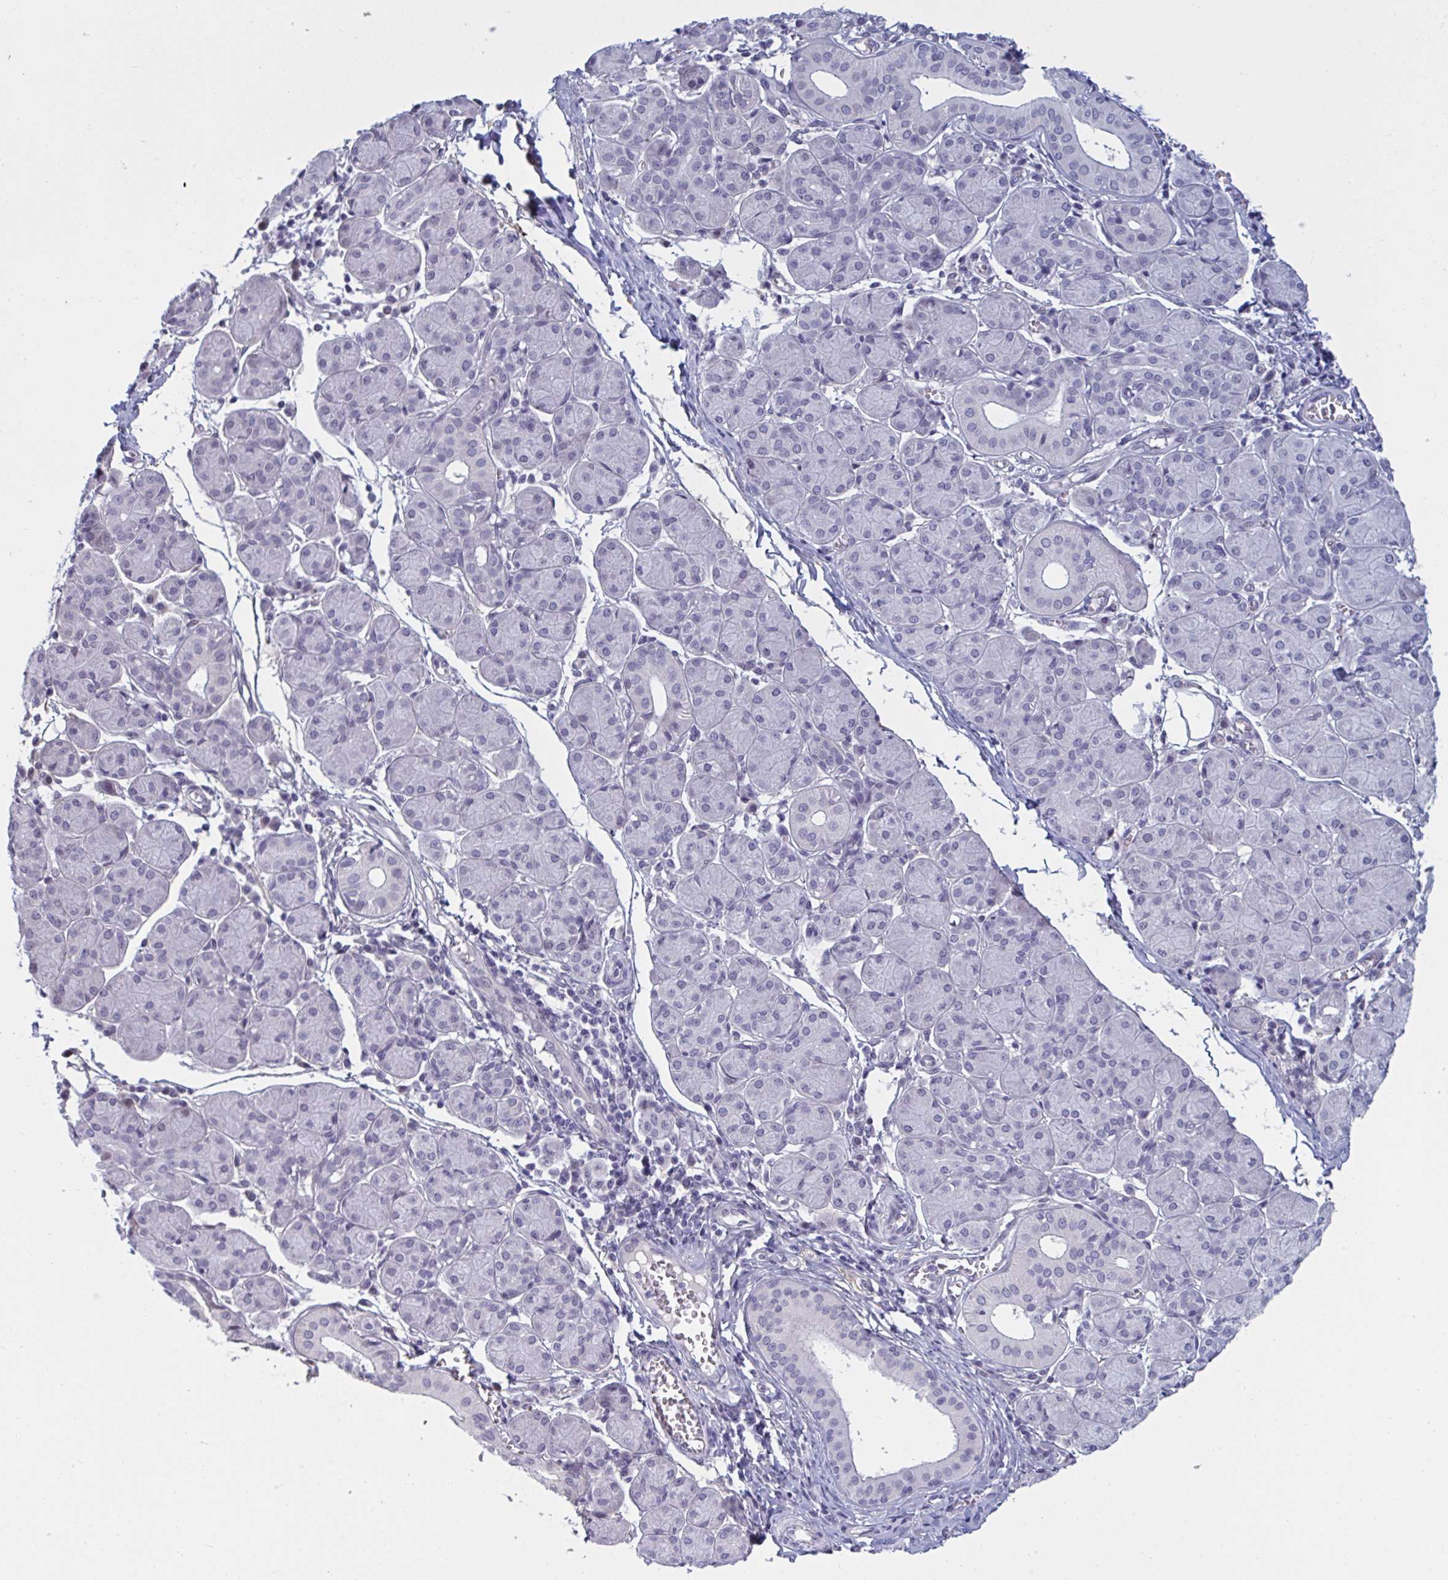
{"staining": {"intensity": "negative", "quantity": "none", "location": "none"}, "tissue": "salivary gland", "cell_type": "Glandular cells", "image_type": "normal", "snomed": [{"axis": "morphology", "description": "Normal tissue, NOS"}, {"axis": "morphology", "description": "Inflammation, NOS"}, {"axis": "topography", "description": "Lymph node"}, {"axis": "topography", "description": "Salivary gland"}], "caption": "A high-resolution micrograph shows immunohistochemistry staining of normal salivary gland, which reveals no significant staining in glandular cells. The staining is performed using DAB brown chromogen with nuclei counter-stained in using hematoxylin.", "gene": "TCEAL8", "patient": {"sex": "male", "age": 3}}